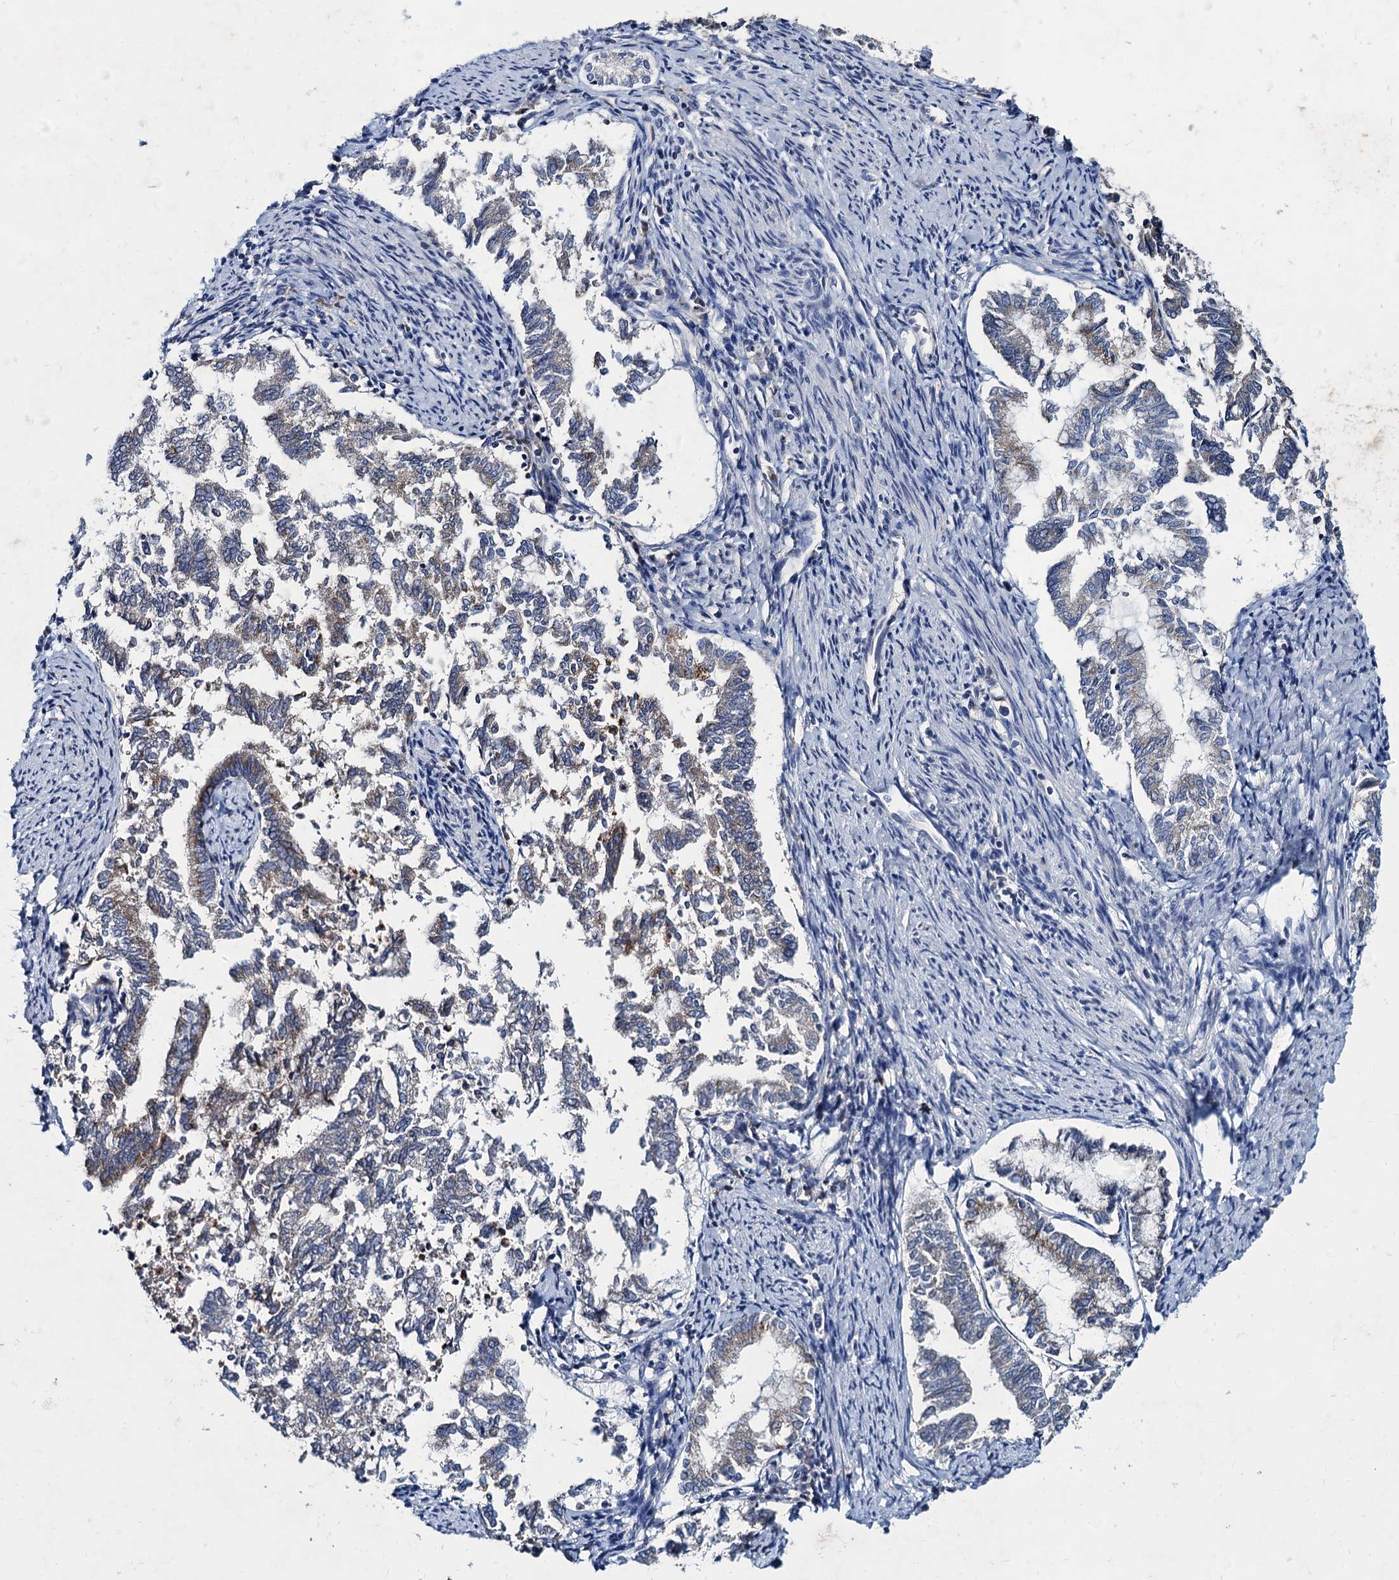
{"staining": {"intensity": "negative", "quantity": "none", "location": "none"}, "tissue": "endometrial cancer", "cell_type": "Tumor cells", "image_type": "cancer", "snomed": [{"axis": "morphology", "description": "Adenocarcinoma, NOS"}, {"axis": "topography", "description": "Endometrium"}], "caption": "Endometrial cancer (adenocarcinoma) stained for a protein using immunohistochemistry (IHC) displays no staining tumor cells.", "gene": "SNAP29", "patient": {"sex": "female", "age": 79}}